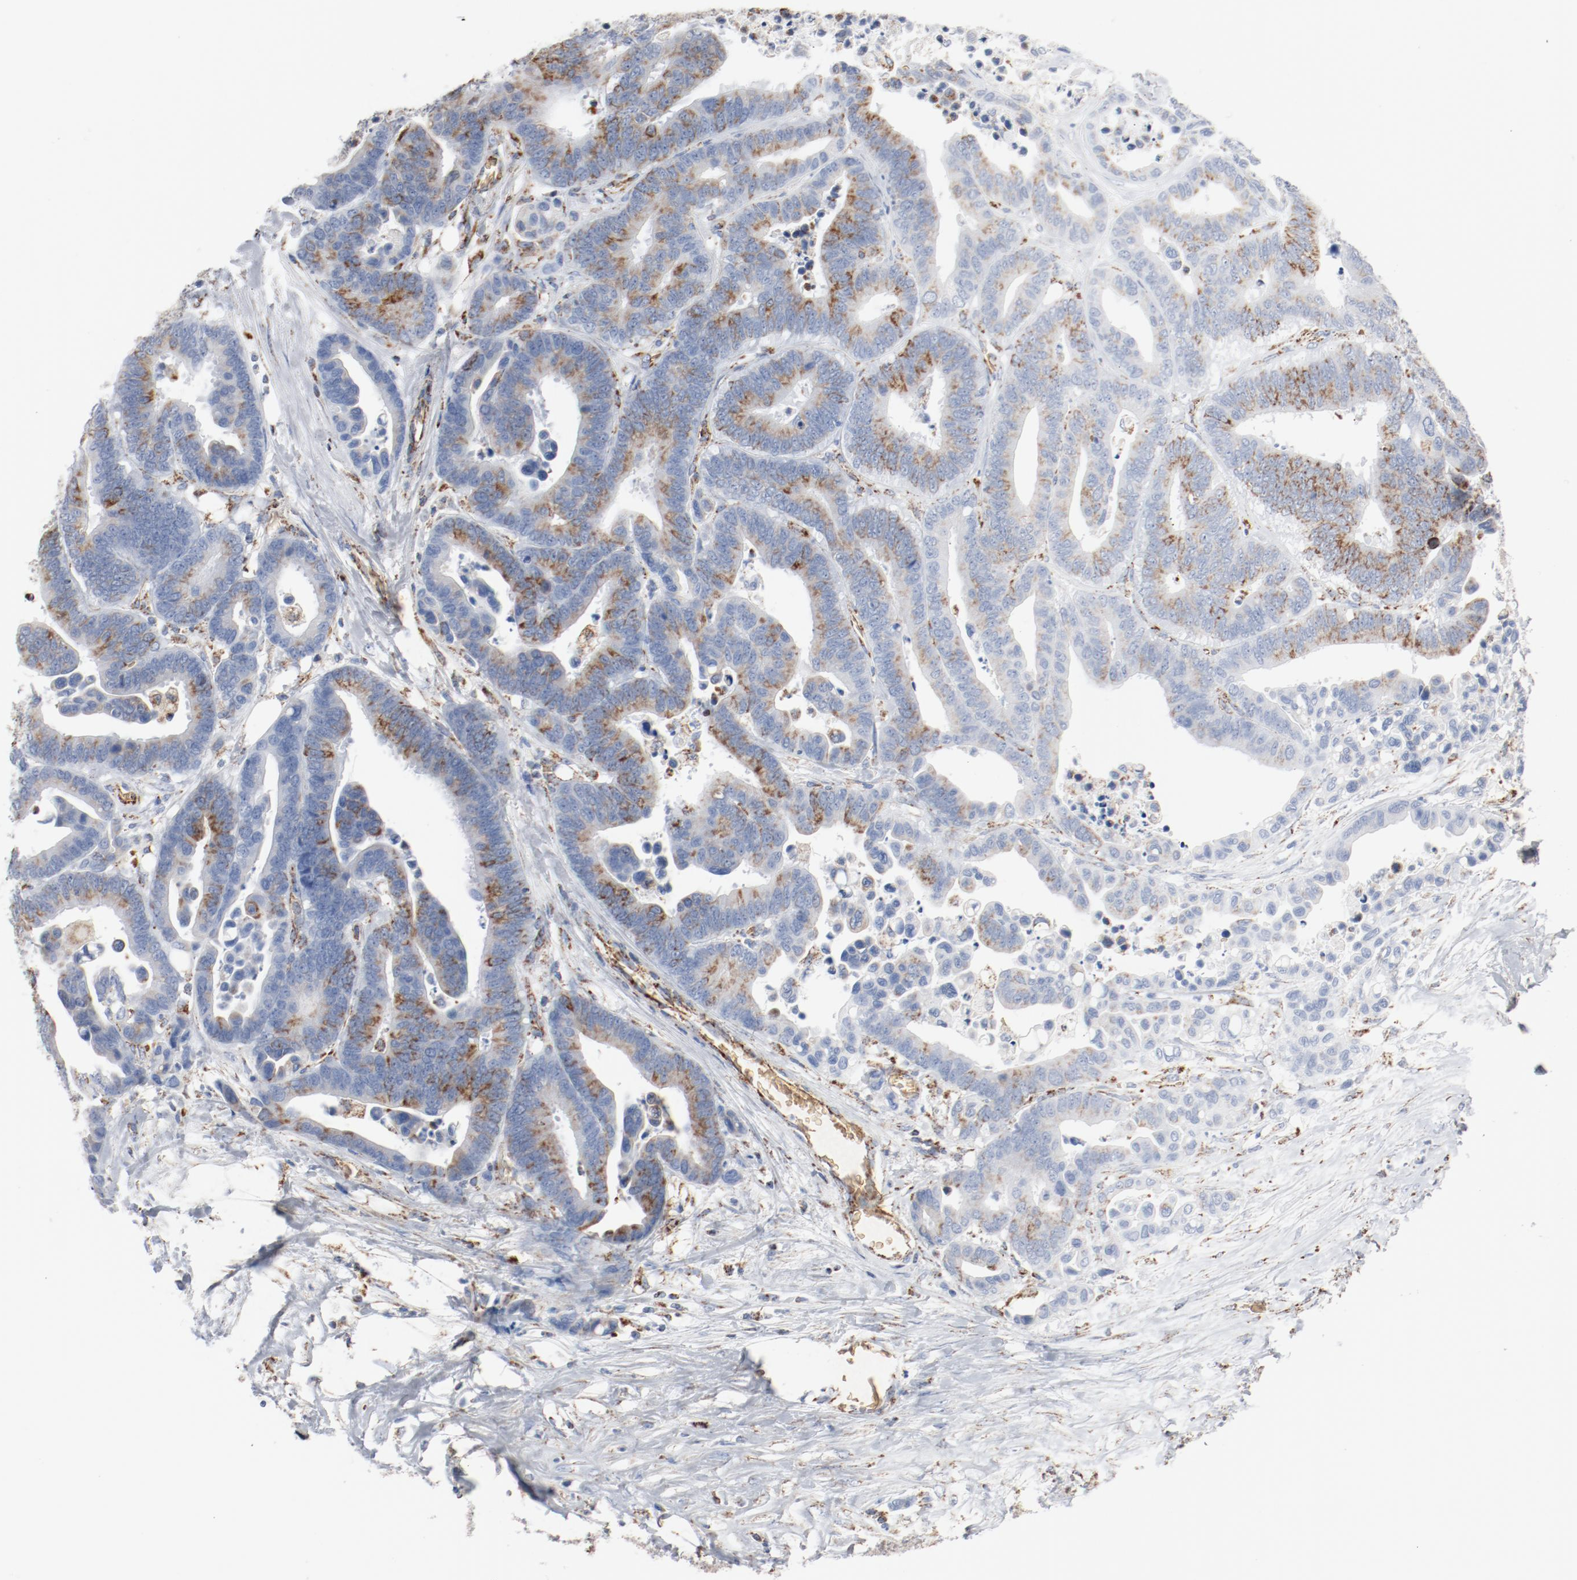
{"staining": {"intensity": "moderate", "quantity": "<25%", "location": "cytoplasmic/membranous"}, "tissue": "colorectal cancer", "cell_type": "Tumor cells", "image_type": "cancer", "snomed": [{"axis": "morphology", "description": "Adenocarcinoma, NOS"}, {"axis": "topography", "description": "Colon"}], "caption": "A brown stain shows moderate cytoplasmic/membranous positivity of a protein in human colorectal cancer tumor cells.", "gene": "NDUFB8", "patient": {"sex": "male", "age": 82}}